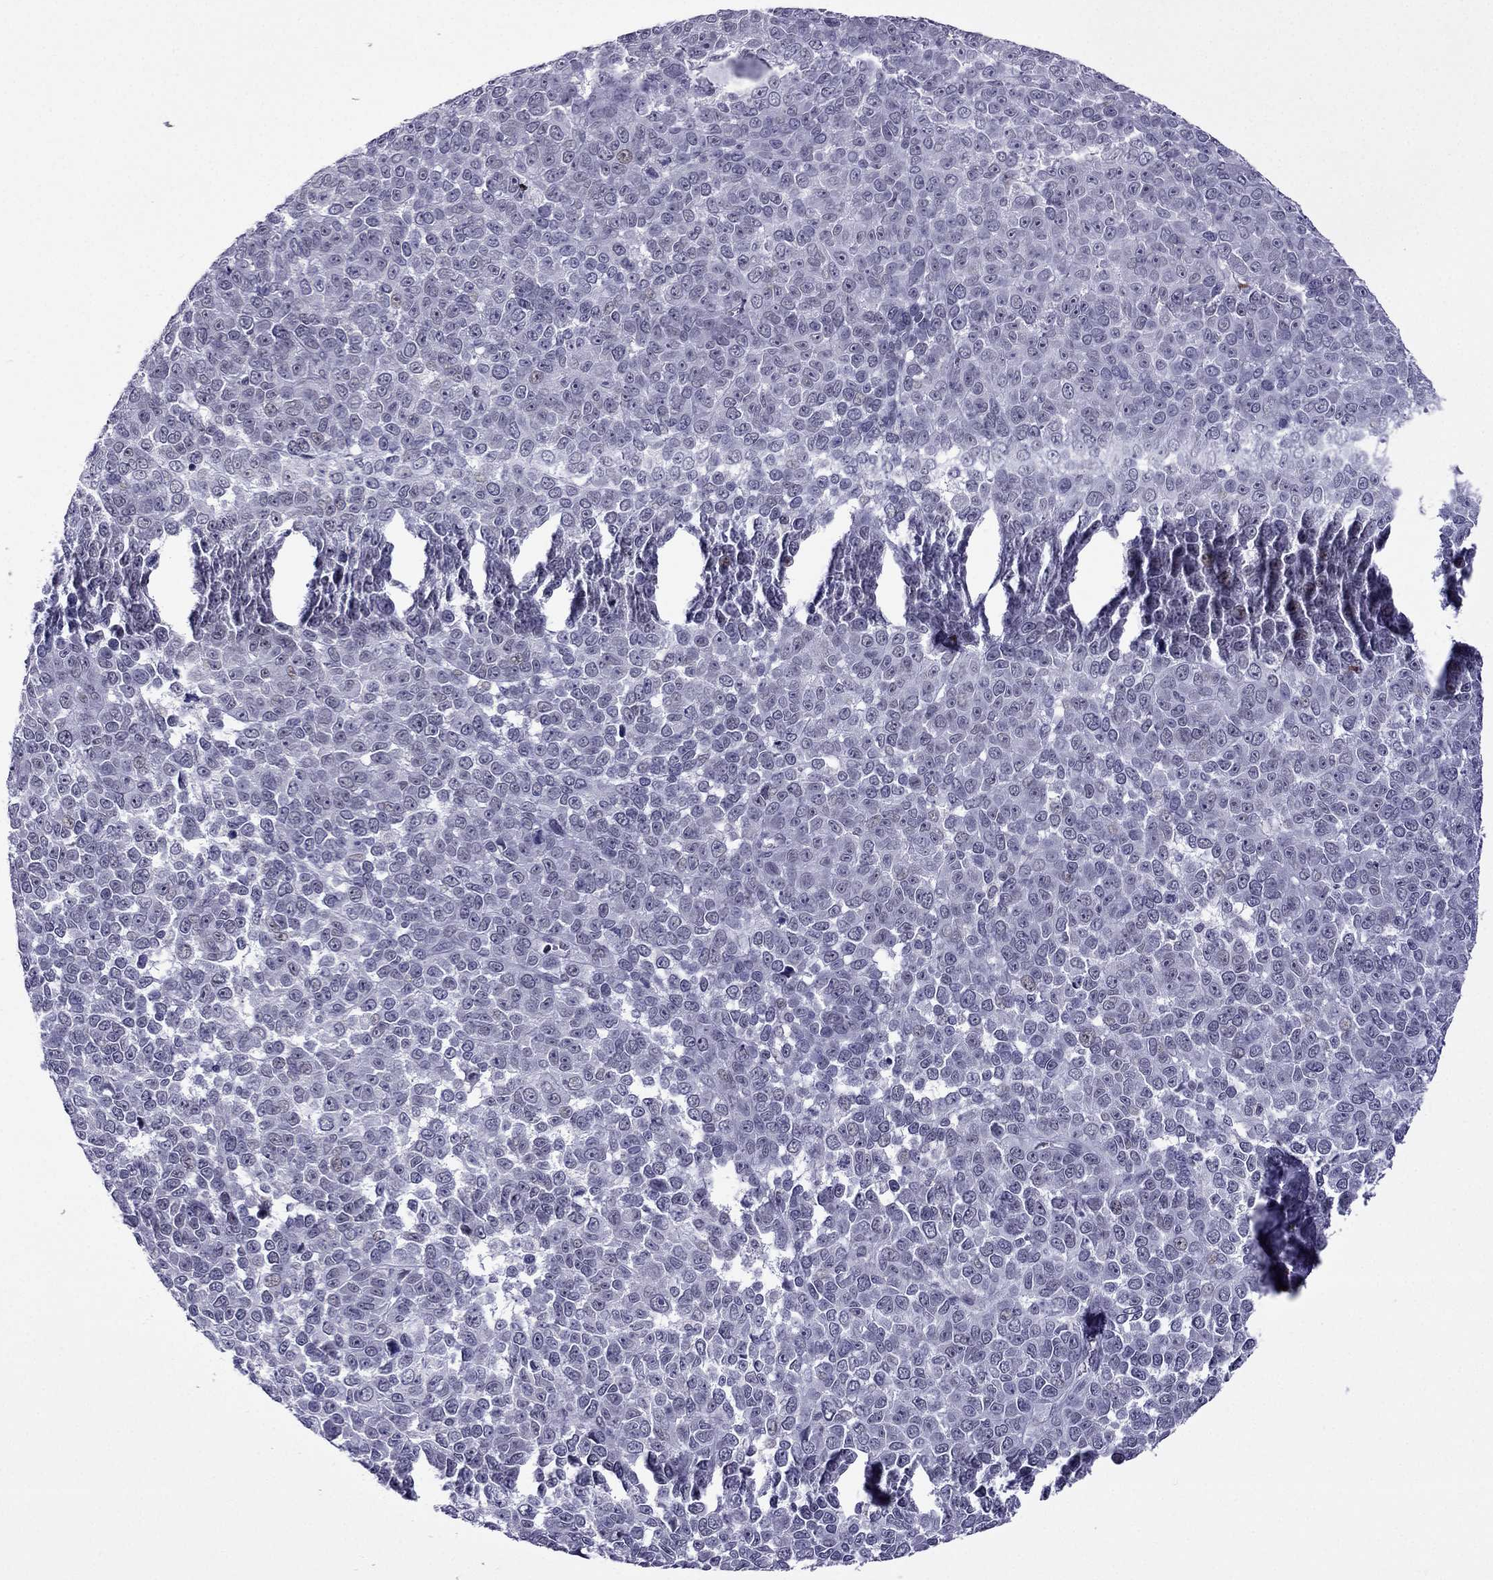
{"staining": {"intensity": "negative", "quantity": "none", "location": "none"}, "tissue": "melanoma", "cell_type": "Tumor cells", "image_type": "cancer", "snomed": [{"axis": "morphology", "description": "Malignant melanoma, NOS"}, {"axis": "topography", "description": "Skin"}], "caption": "The immunohistochemistry histopathology image has no significant expression in tumor cells of melanoma tissue. (Stains: DAB immunohistochemistry (IHC) with hematoxylin counter stain, Microscopy: brightfield microscopy at high magnification).", "gene": "MYLK3", "patient": {"sex": "female", "age": 95}}